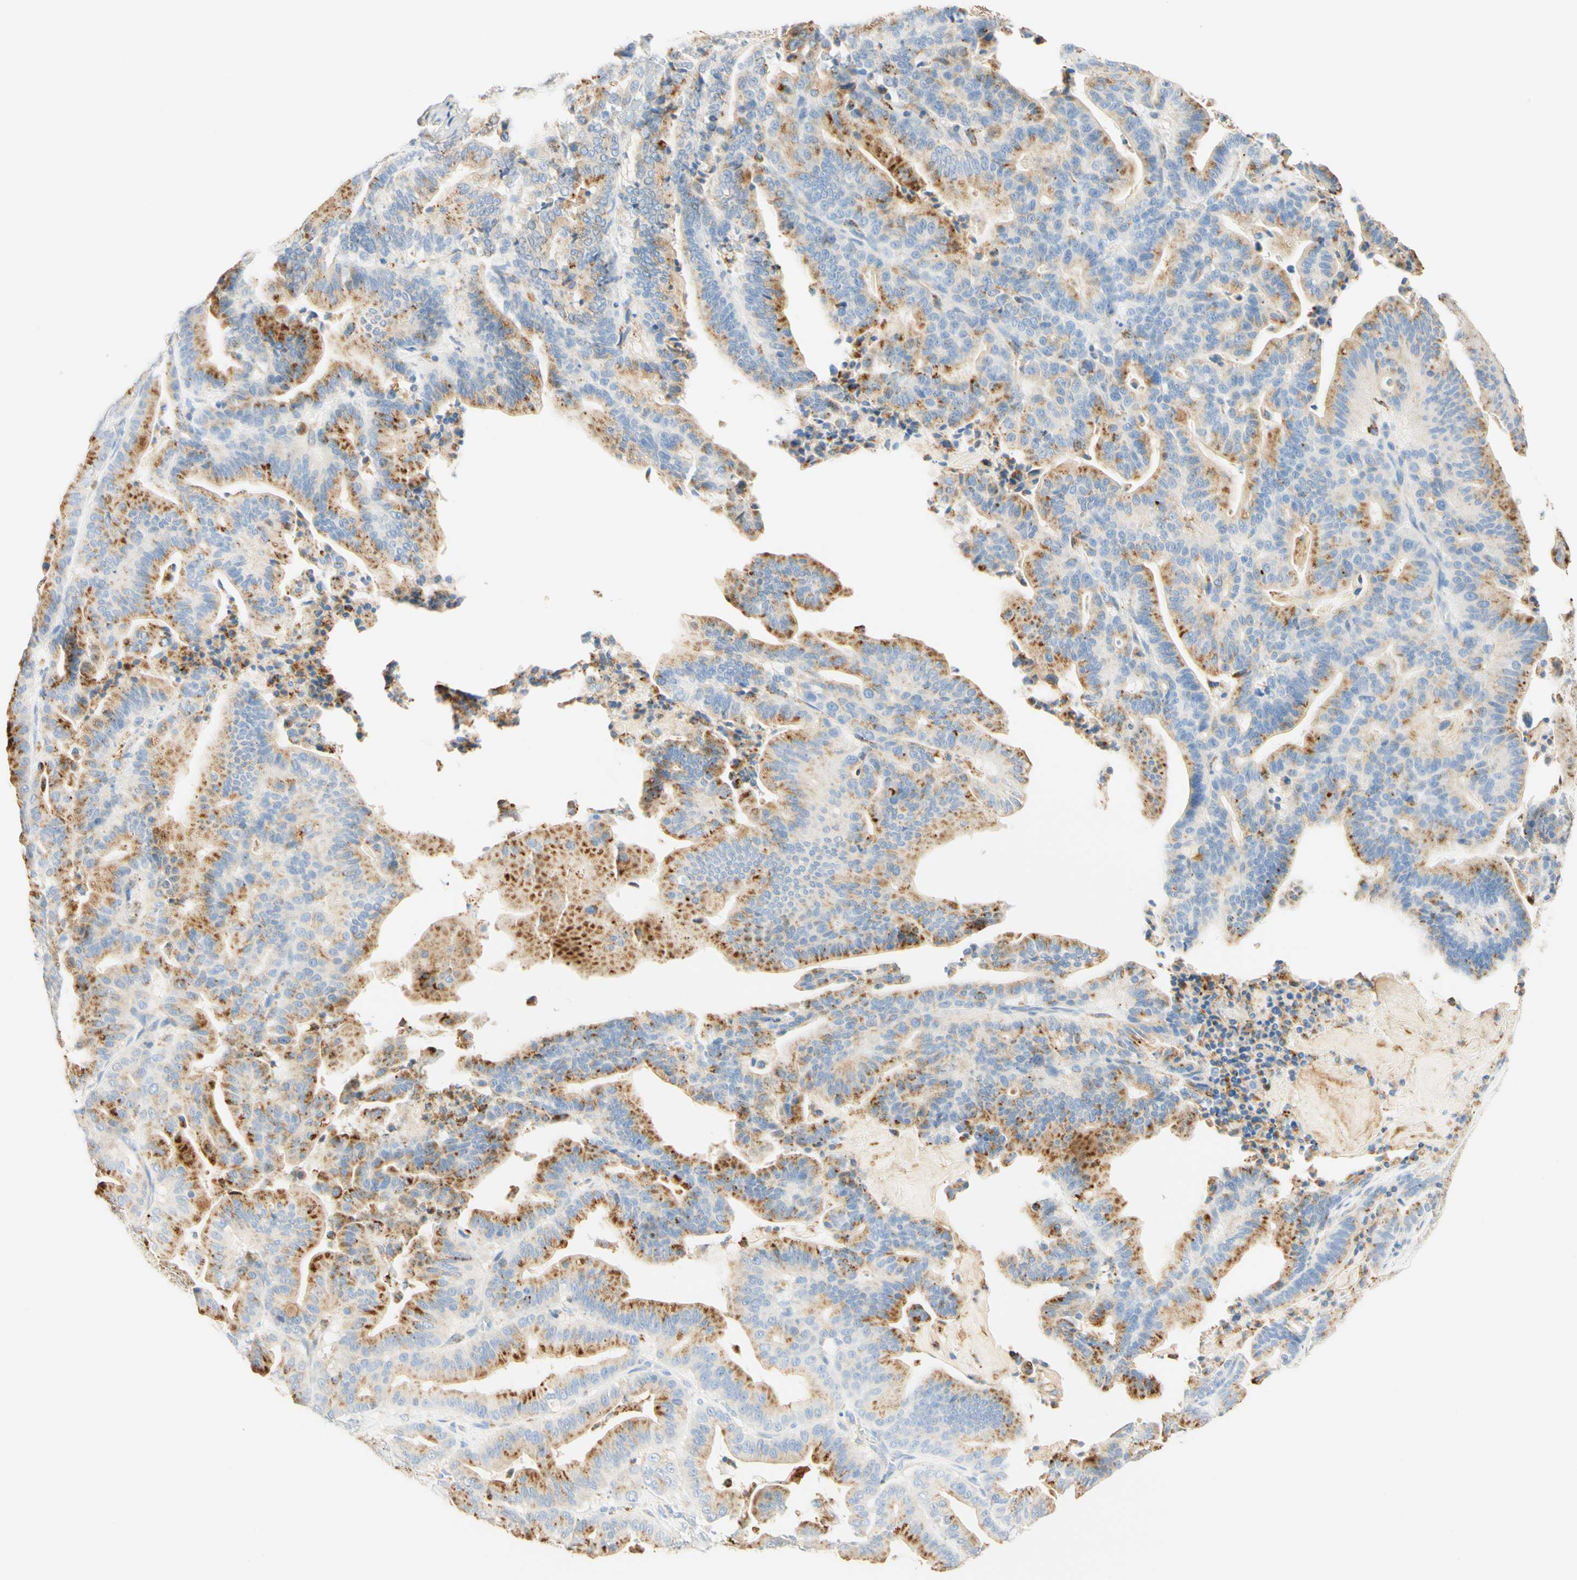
{"staining": {"intensity": "moderate", "quantity": "25%-75%", "location": "cytoplasmic/membranous"}, "tissue": "pancreatic cancer", "cell_type": "Tumor cells", "image_type": "cancer", "snomed": [{"axis": "morphology", "description": "Adenocarcinoma, NOS"}, {"axis": "topography", "description": "Pancreas"}], "caption": "DAB immunohistochemical staining of human pancreatic cancer exhibits moderate cytoplasmic/membranous protein positivity in about 25%-75% of tumor cells.", "gene": "CD63", "patient": {"sex": "male", "age": 63}}